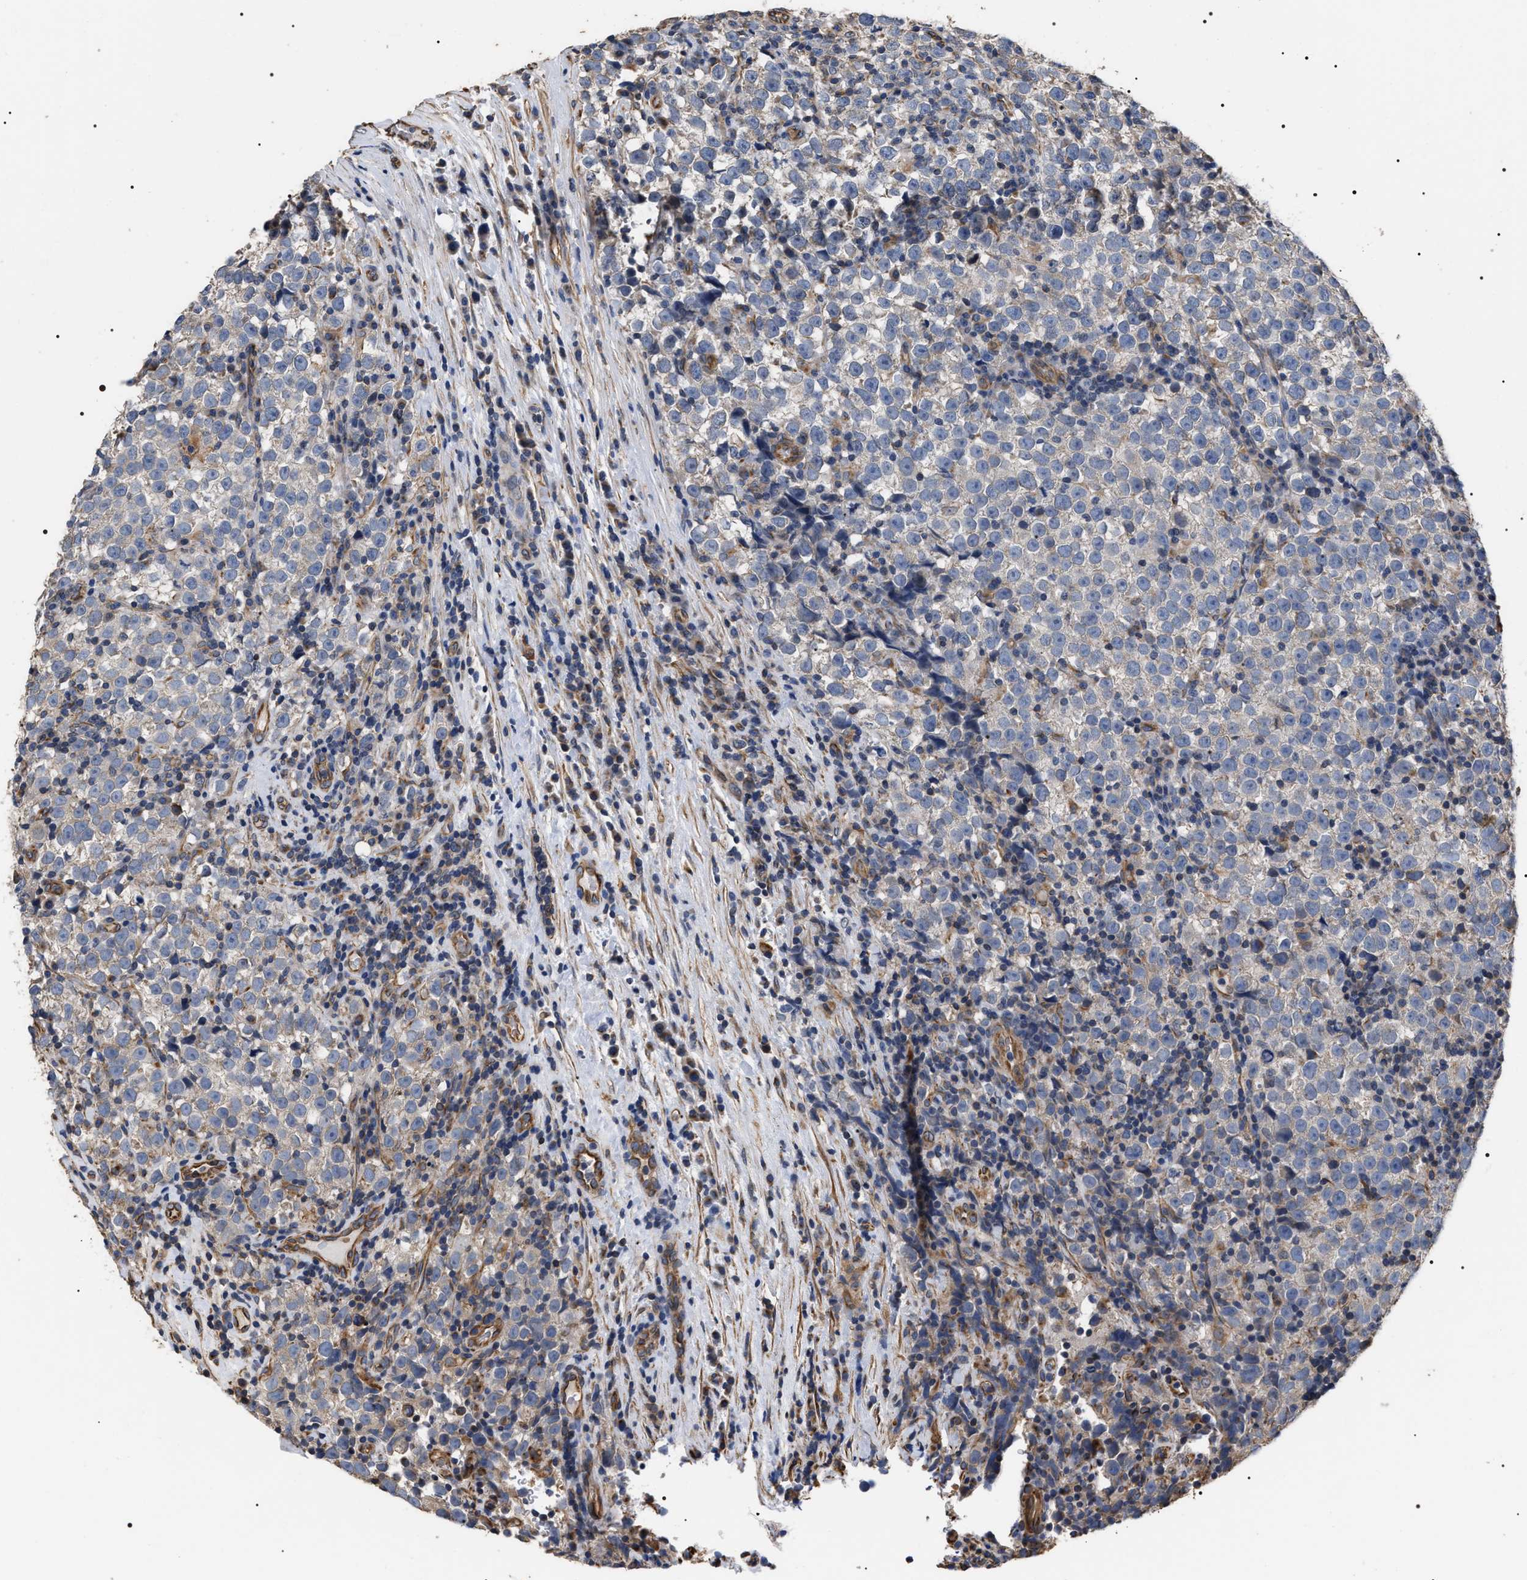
{"staining": {"intensity": "negative", "quantity": "none", "location": "none"}, "tissue": "testis cancer", "cell_type": "Tumor cells", "image_type": "cancer", "snomed": [{"axis": "morphology", "description": "Normal tissue, NOS"}, {"axis": "morphology", "description": "Seminoma, NOS"}, {"axis": "topography", "description": "Testis"}], "caption": "Testis cancer was stained to show a protein in brown. There is no significant positivity in tumor cells. (DAB immunohistochemistry, high magnification).", "gene": "TSPAN33", "patient": {"sex": "male", "age": 43}}